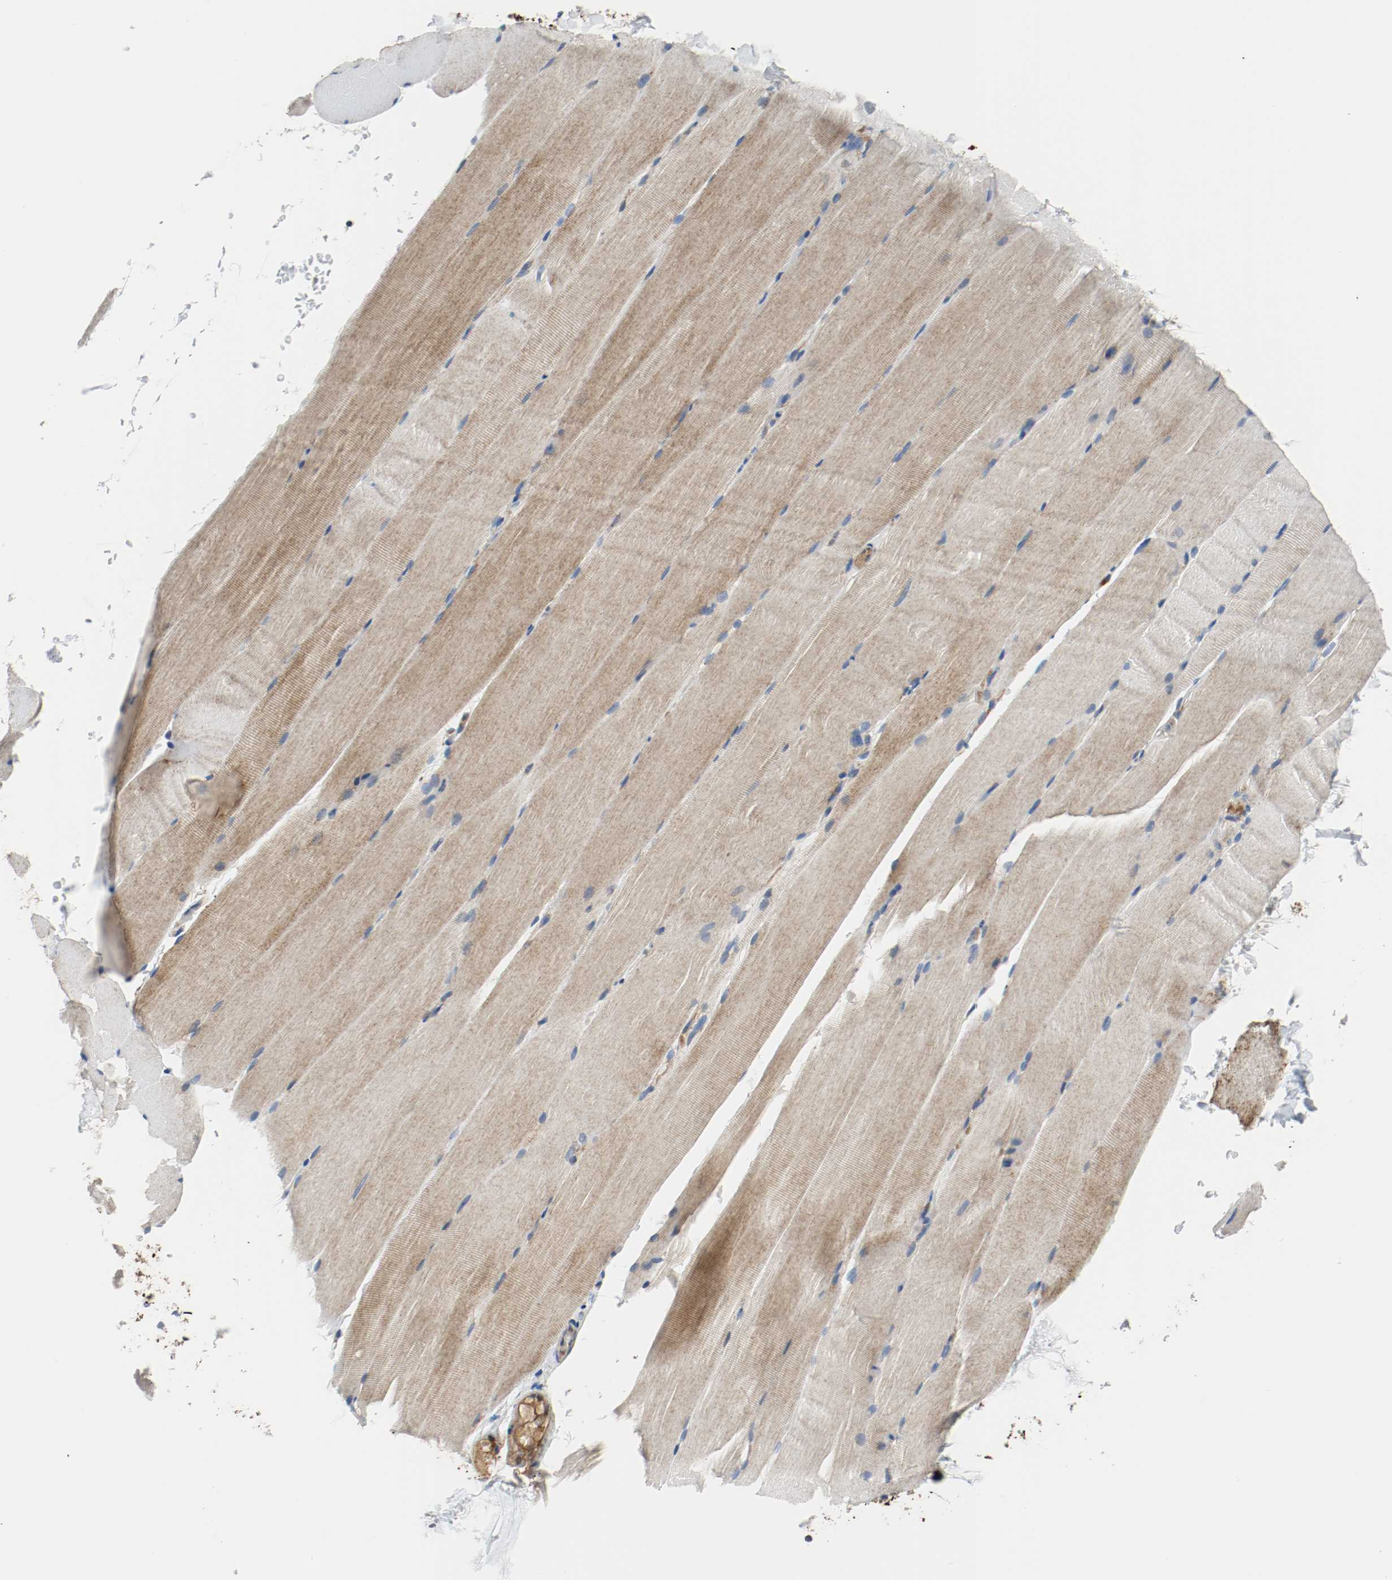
{"staining": {"intensity": "moderate", "quantity": ">75%", "location": "cytoplasmic/membranous"}, "tissue": "skeletal muscle", "cell_type": "Myocytes", "image_type": "normal", "snomed": [{"axis": "morphology", "description": "Normal tissue, NOS"}, {"axis": "topography", "description": "Skeletal muscle"}, {"axis": "topography", "description": "Parathyroid gland"}], "caption": "Immunohistochemical staining of benign skeletal muscle displays >75% levels of moderate cytoplasmic/membranous protein staining in about >75% of myocytes.", "gene": "TXNRD1", "patient": {"sex": "female", "age": 37}}